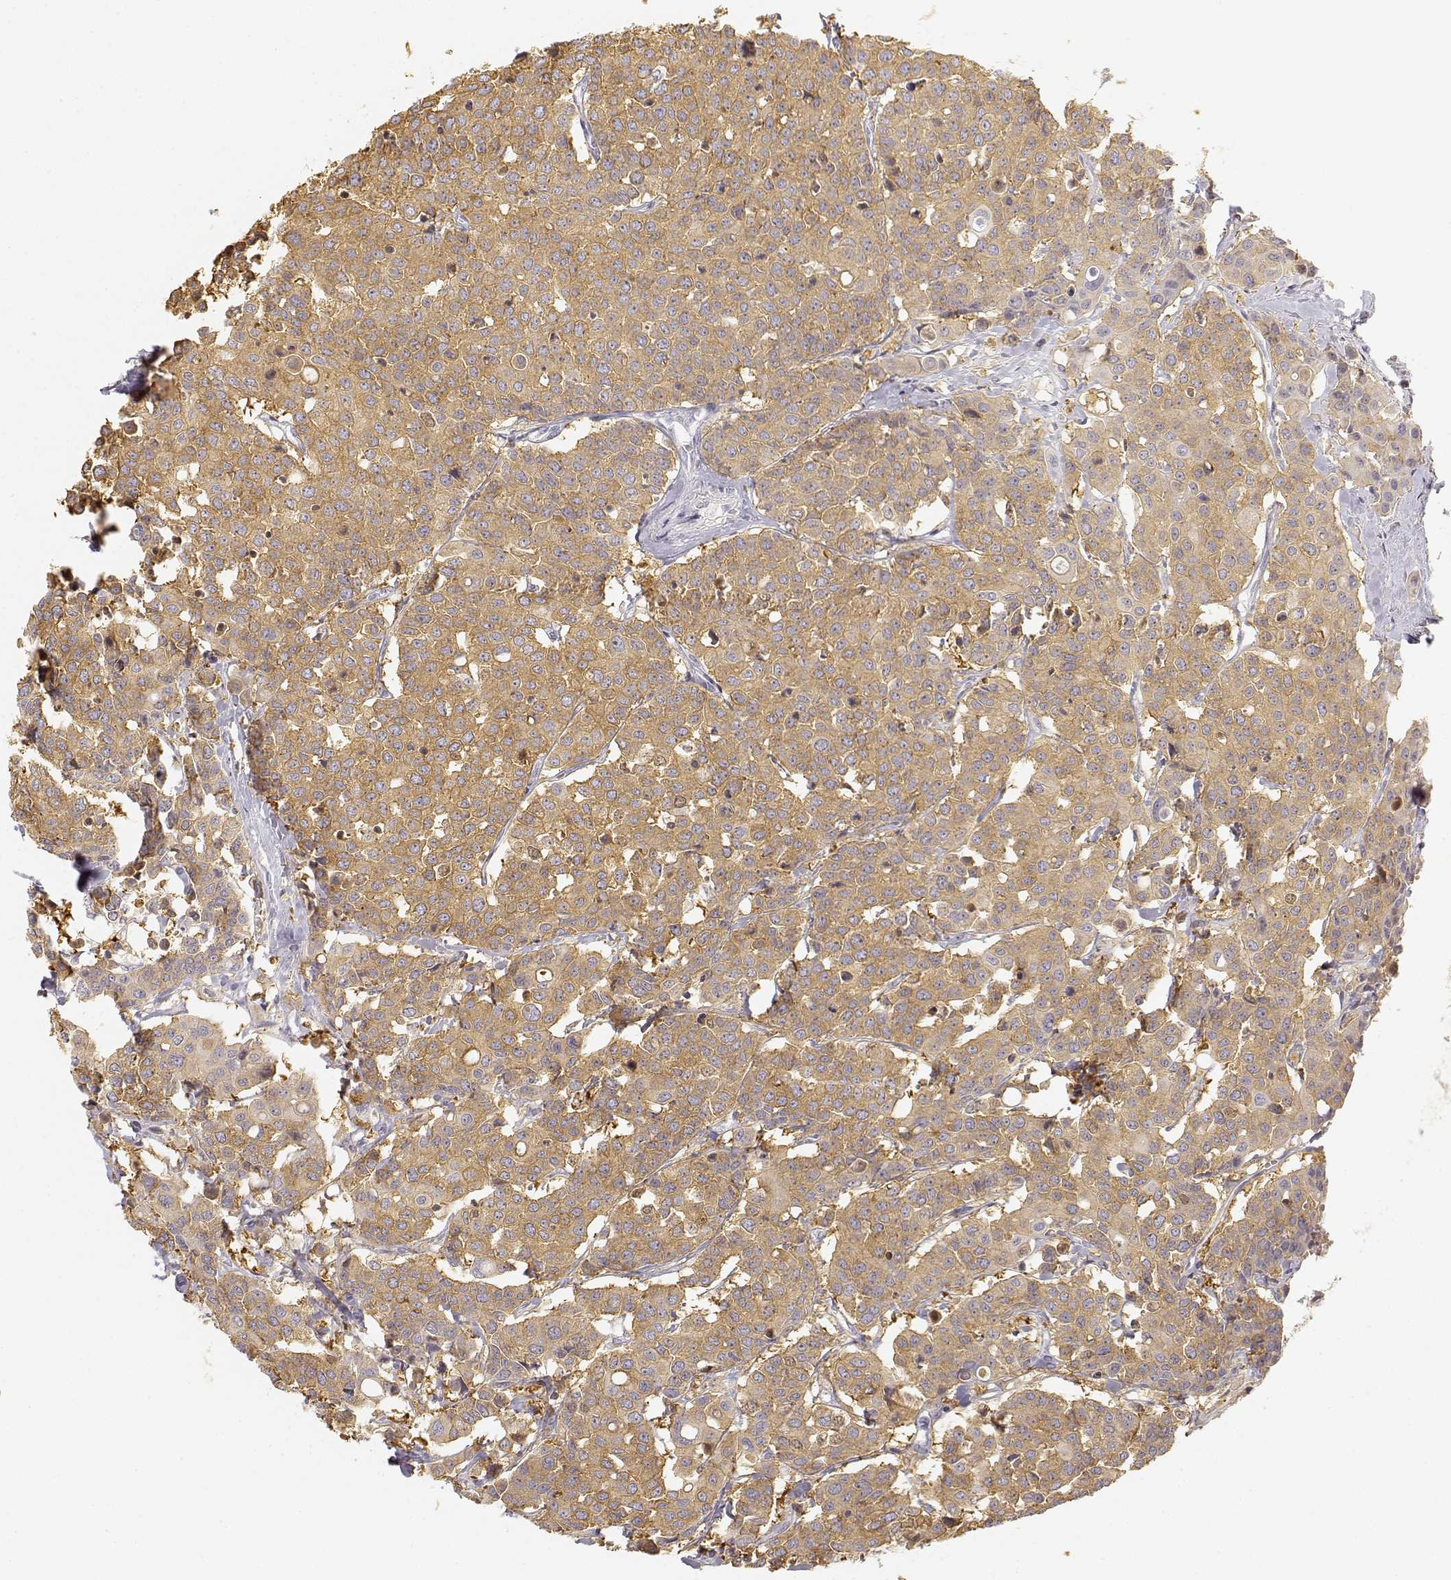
{"staining": {"intensity": "weak", "quantity": ">75%", "location": "cytoplasmic/membranous"}, "tissue": "carcinoid", "cell_type": "Tumor cells", "image_type": "cancer", "snomed": [{"axis": "morphology", "description": "Carcinoid, malignant, NOS"}, {"axis": "topography", "description": "Colon"}], "caption": "Immunohistochemistry (IHC) of carcinoid reveals low levels of weak cytoplasmic/membranous staining in about >75% of tumor cells.", "gene": "GLIPR1L2", "patient": {"sex": "male", "age": 81}}